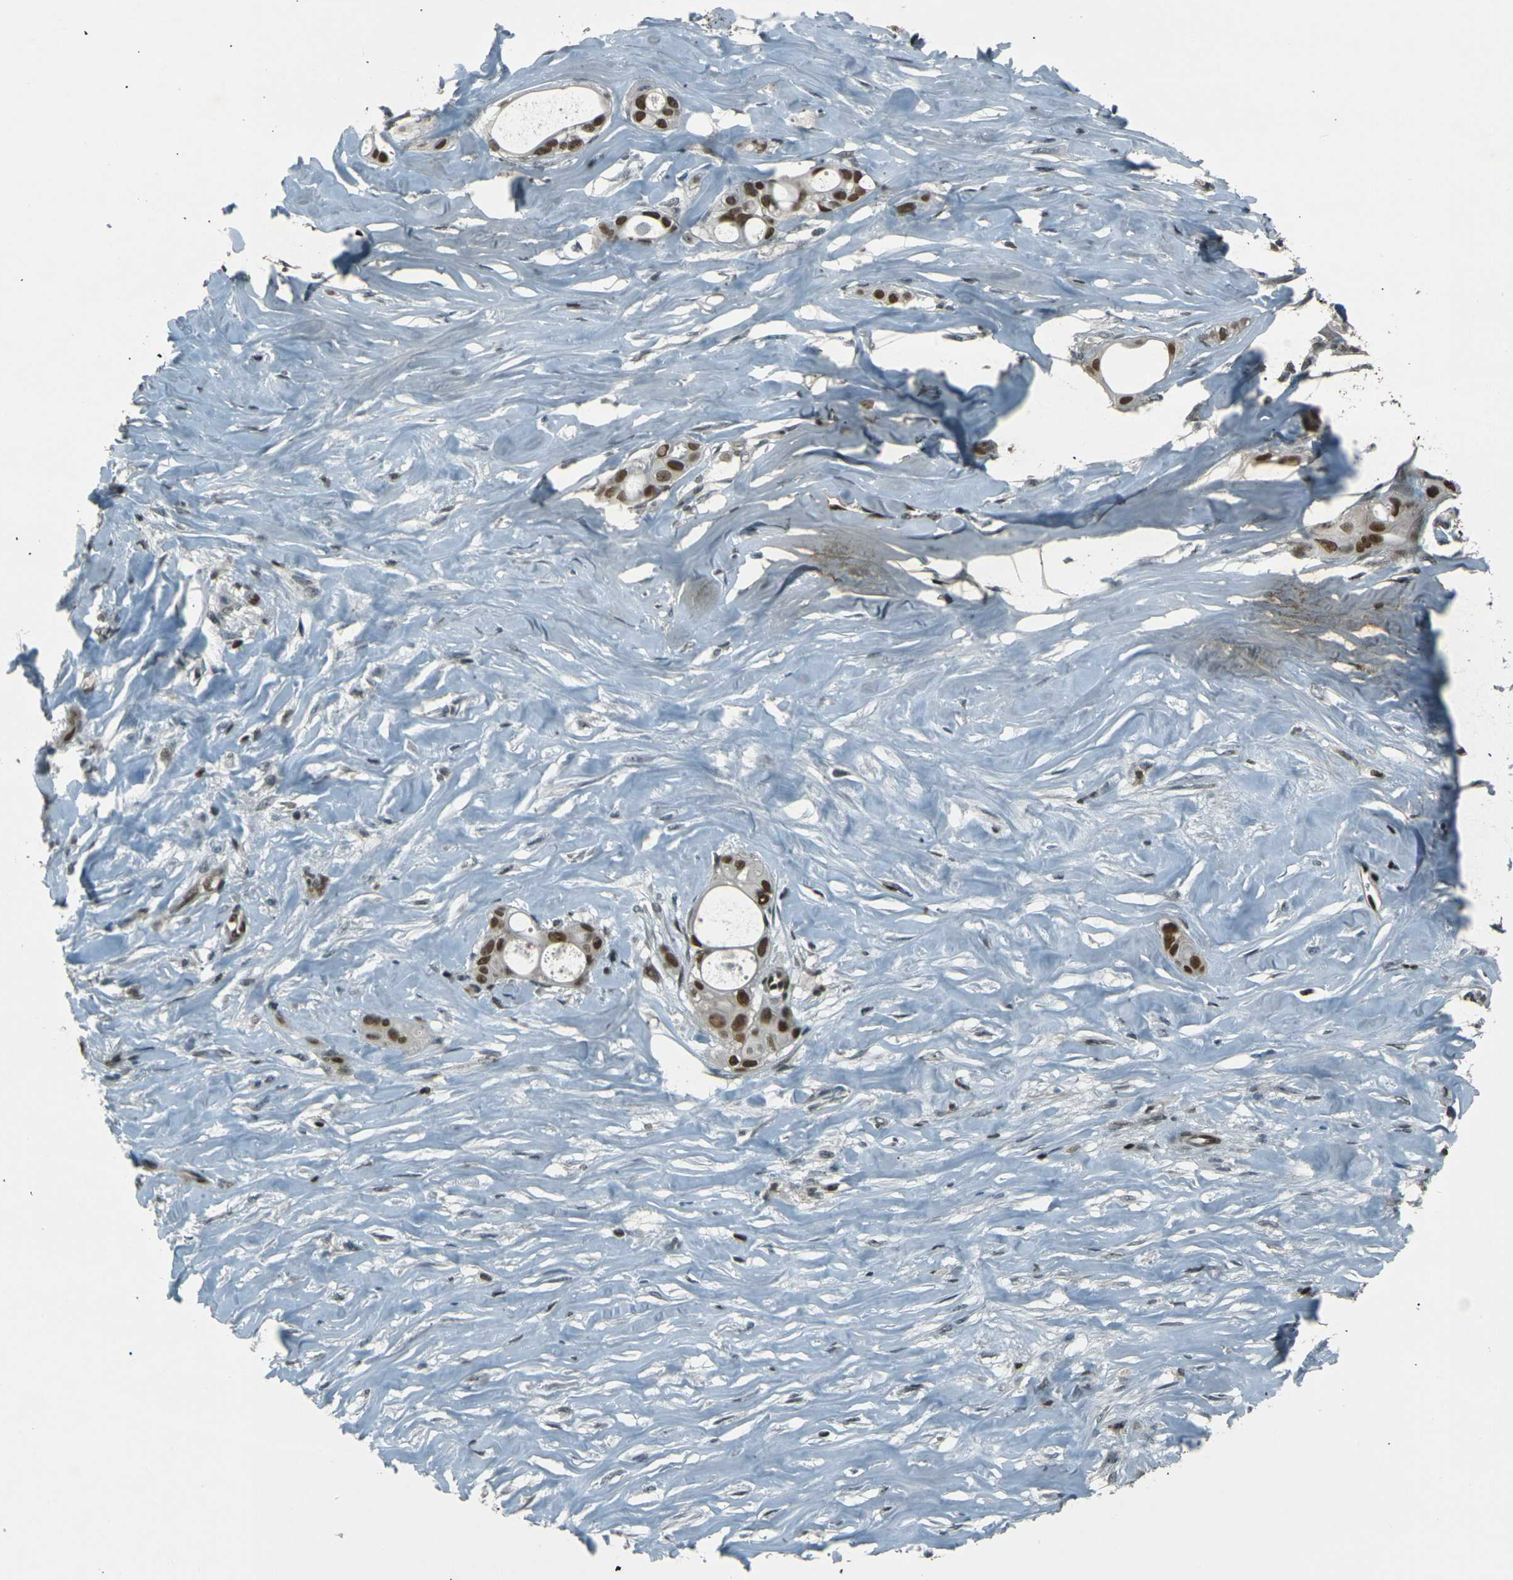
{"staining": {"intensity": "moderate", "quantity": ">75%", "location": "nuclear"}, "tissue": "liver cancer", "cell_type": "Tumor cells", "image_type": "cancer", "snomed": [{"axis": "morphology", "description": "Cholangiocarcinoma"}, {"axis": "topography", "description": "Liver"}], "caption": "High-power microscopy captured an IHC photomicrograph of liver cholangiocarcinoma, revealing moderate nuclear expression in about >75% of tumor cells. Using DAB (brown) and hematoxylin (blue) stains, captured at high magnification using brightfield microscopy.", "gene": "NHEJ1", "patient": {"sex": "female", "age": 67}}